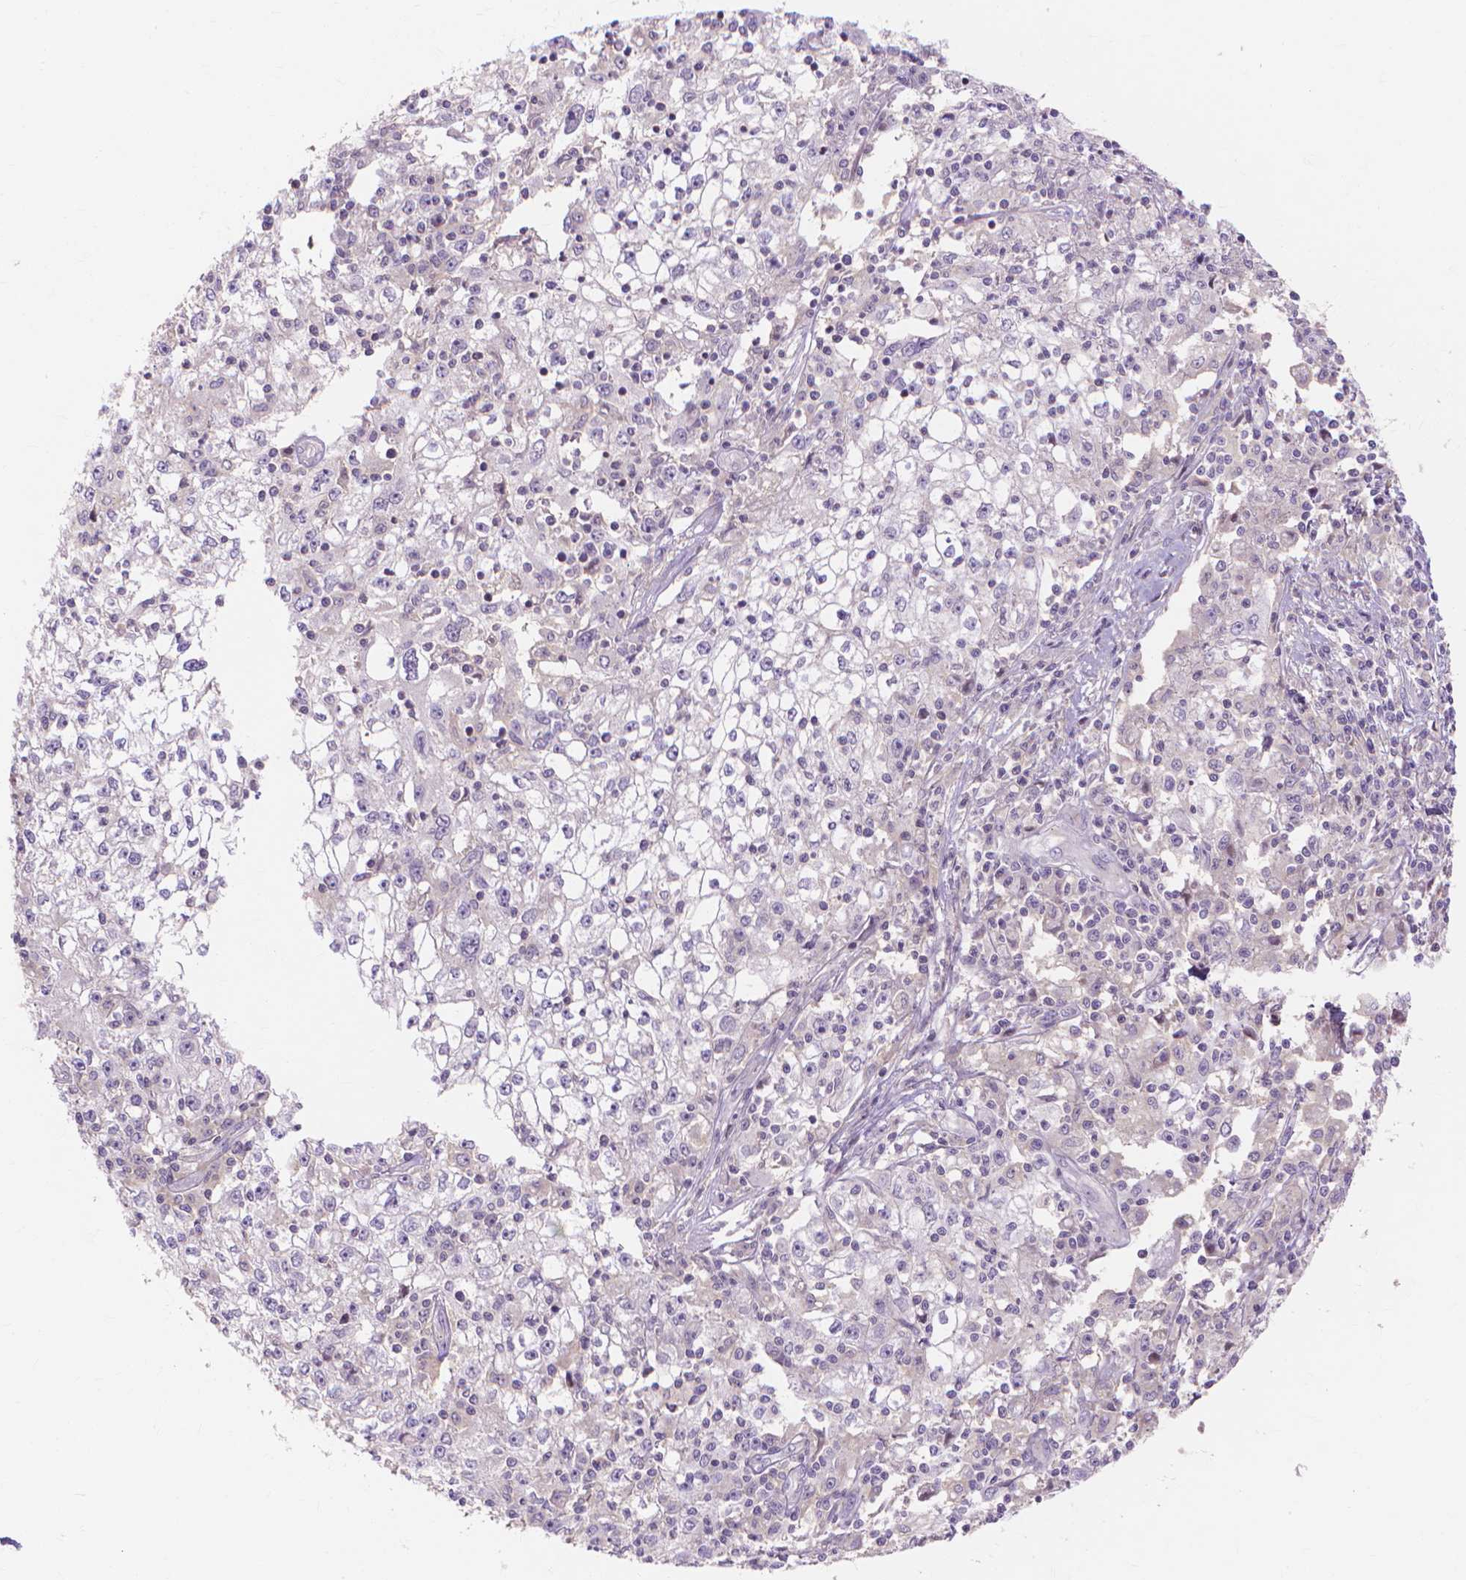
{"staining": {"intensity": "negative", "quantity": "none", "location": "none"}, "tissue": "cervical cancer", "cell_type": "Tumor cells", "image_type": "cancer", "snomed": [{"axis": "morphology", "description": "Squamous cell carcinoma, NOS"}, {"axis": "topography", "description": "Cervix"}], "caption": "High power microscopy image of an immunohistochemistry (IHC) photomicrograph of squamous cell carcinoma (cervical), revealing no significant positivity in tumor cells.", "gene": "PRDM13", "patient": {"sex": "female", "age": 85}}